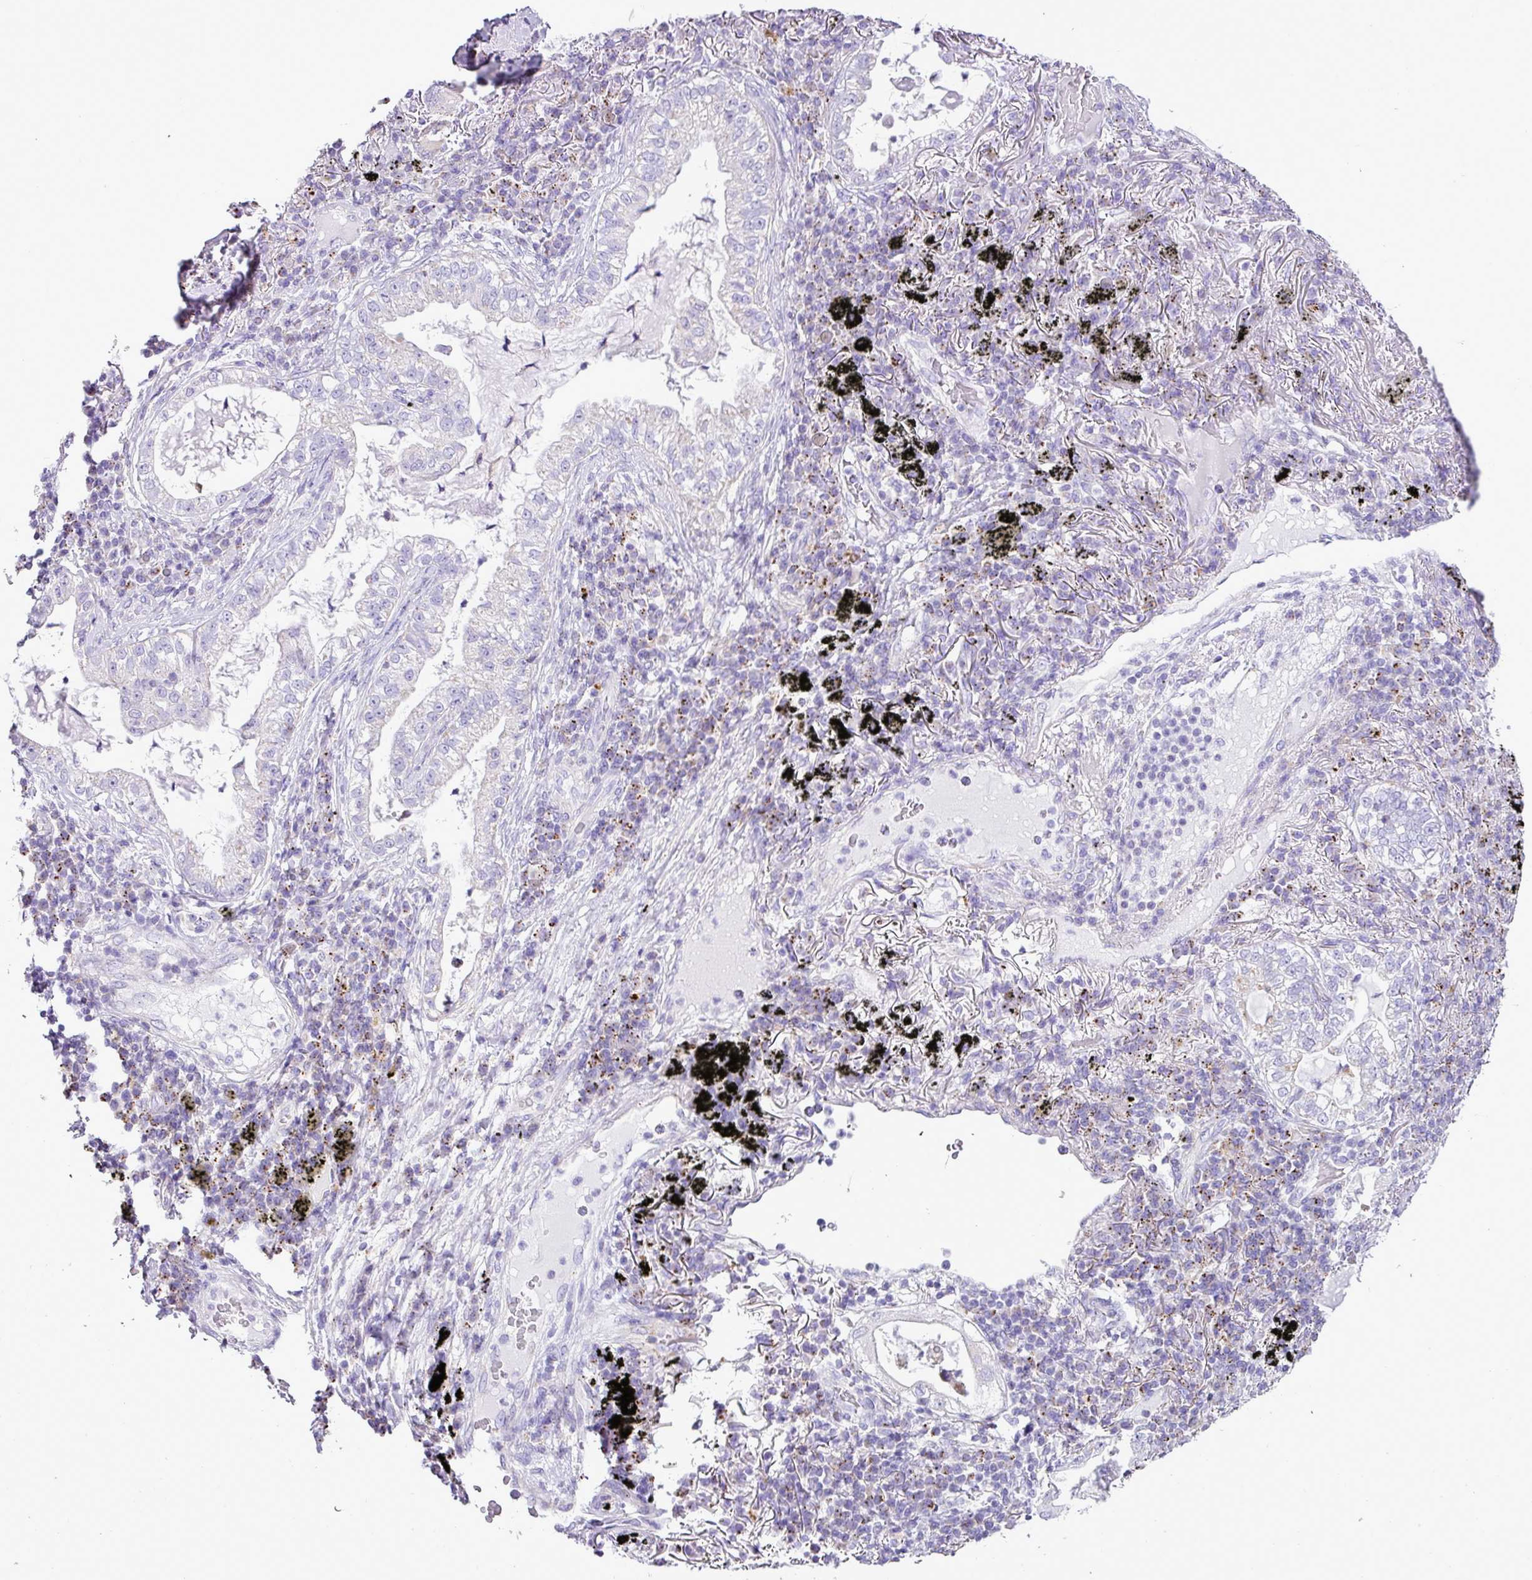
{"staining": {"intensity": "negative", "quantity": "none", "location": "none"}, "tissue": "lung cancer", "cell_type": "Tumor cells", "image_type": "cancer", "snomed": [{"axis": "morphology", "description": "Adenocarcinoma, NOS"}, {"axis": "topography", "description": "Lung"}], "caption": "Lung cancer was stained to show a protein in brown. There is no significant expression in tumor cells. The staining is performed using DAB brown chromogen with nuclei counter-stained in using hematoxylin.", "gene": "PGAP4", "patient": {"sex": "female", "age": 73}}